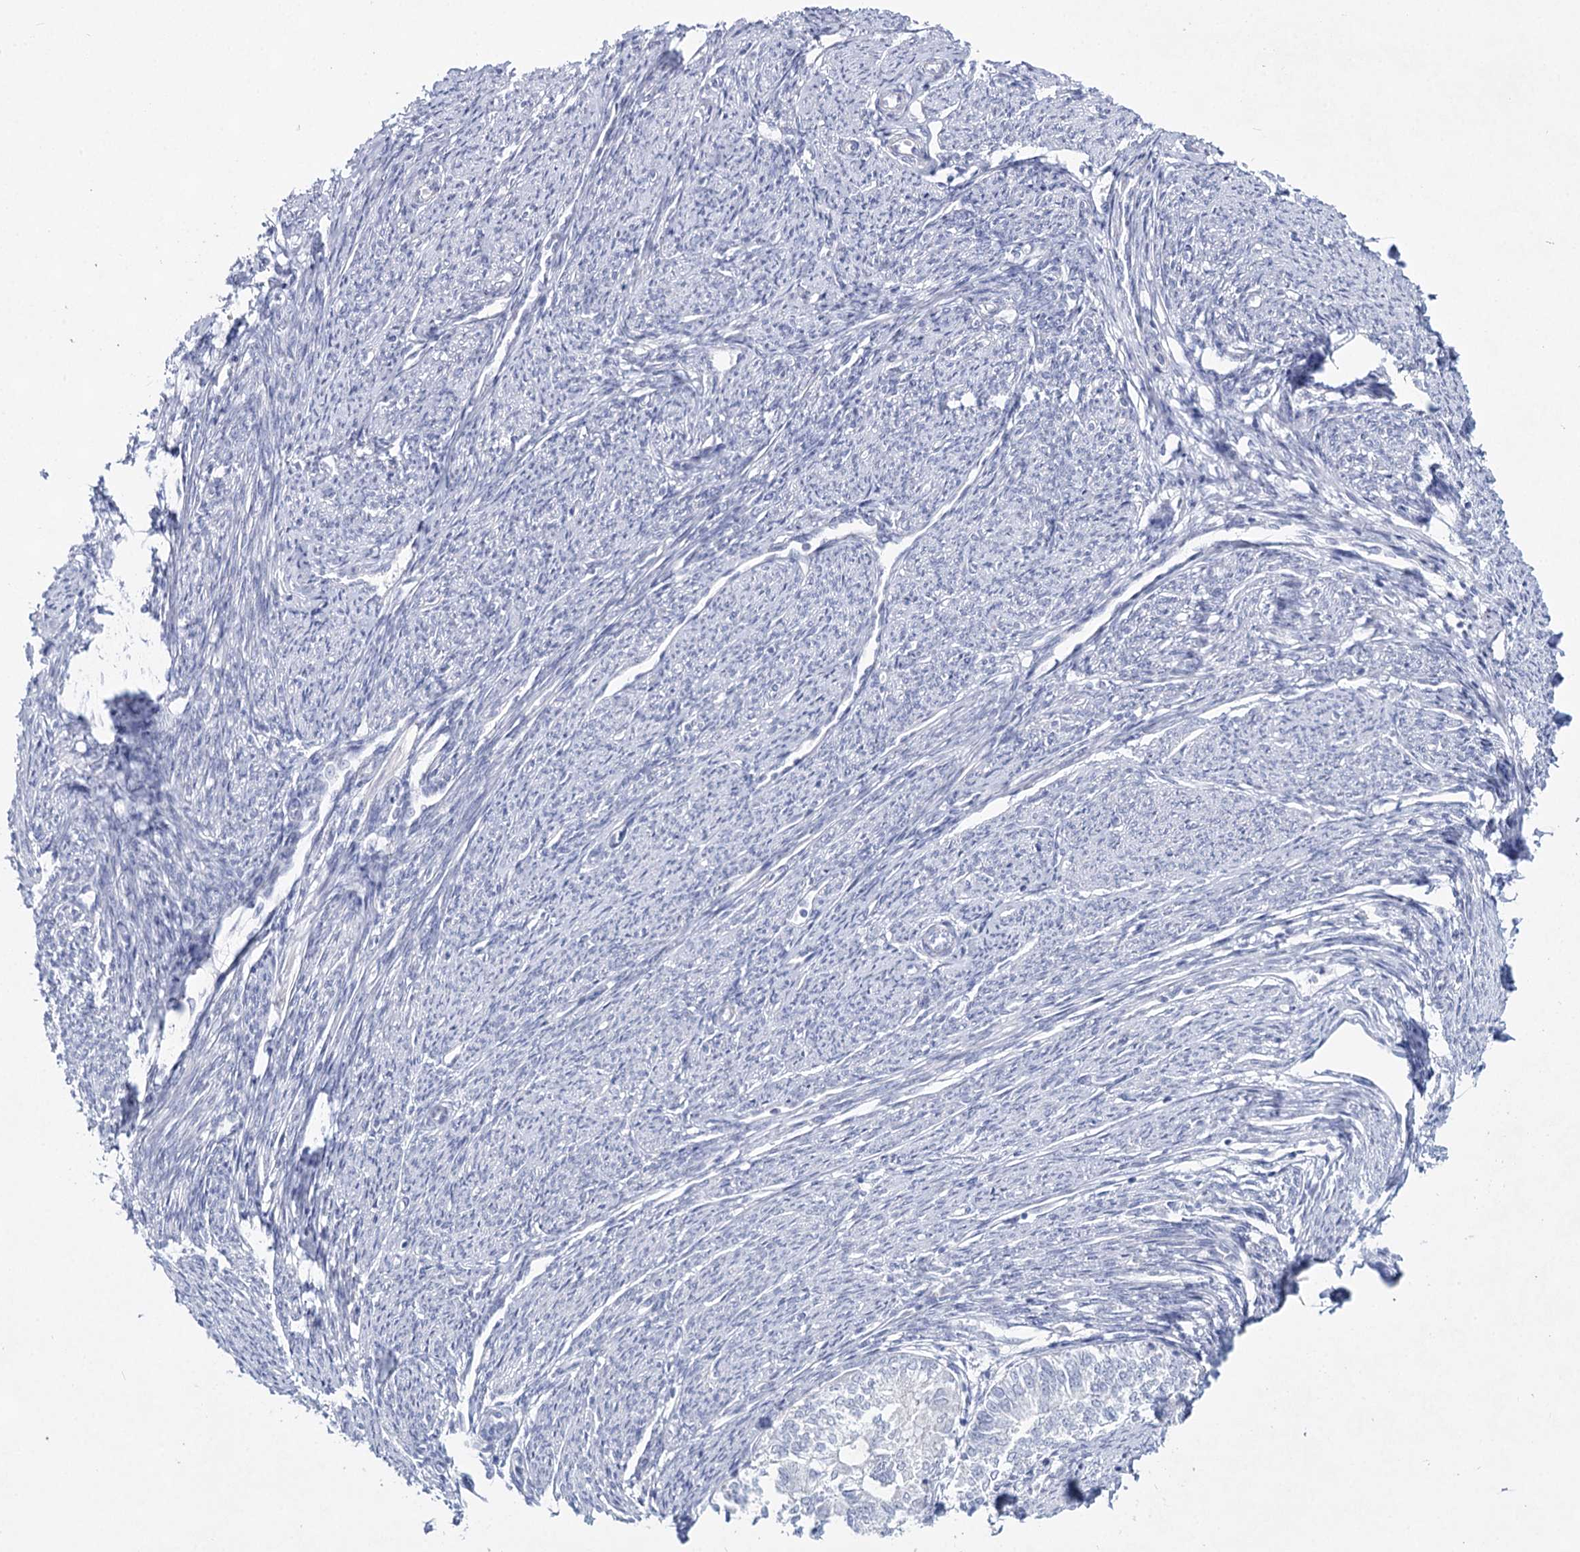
{"staining": {"intensity": "negative", "quantity": "none", "location": "none"}, "tissue": "smooth muscle", "cell_type": "Smooth muscle cells", "image_type": "normal", "snomed": [{"axis": "morphology", "description": "Normal tissue, NOS"}, {"axis": "topography", "description": "Smooth muscle"}, {"axis": "topography", "description": "Uterus"}], "caption": "Image shows no protein positivity in smooth muscle cells of normal smooth muscle.", "gene": "SLC17A2", "patient": {"sex": "female", "age": 59}}